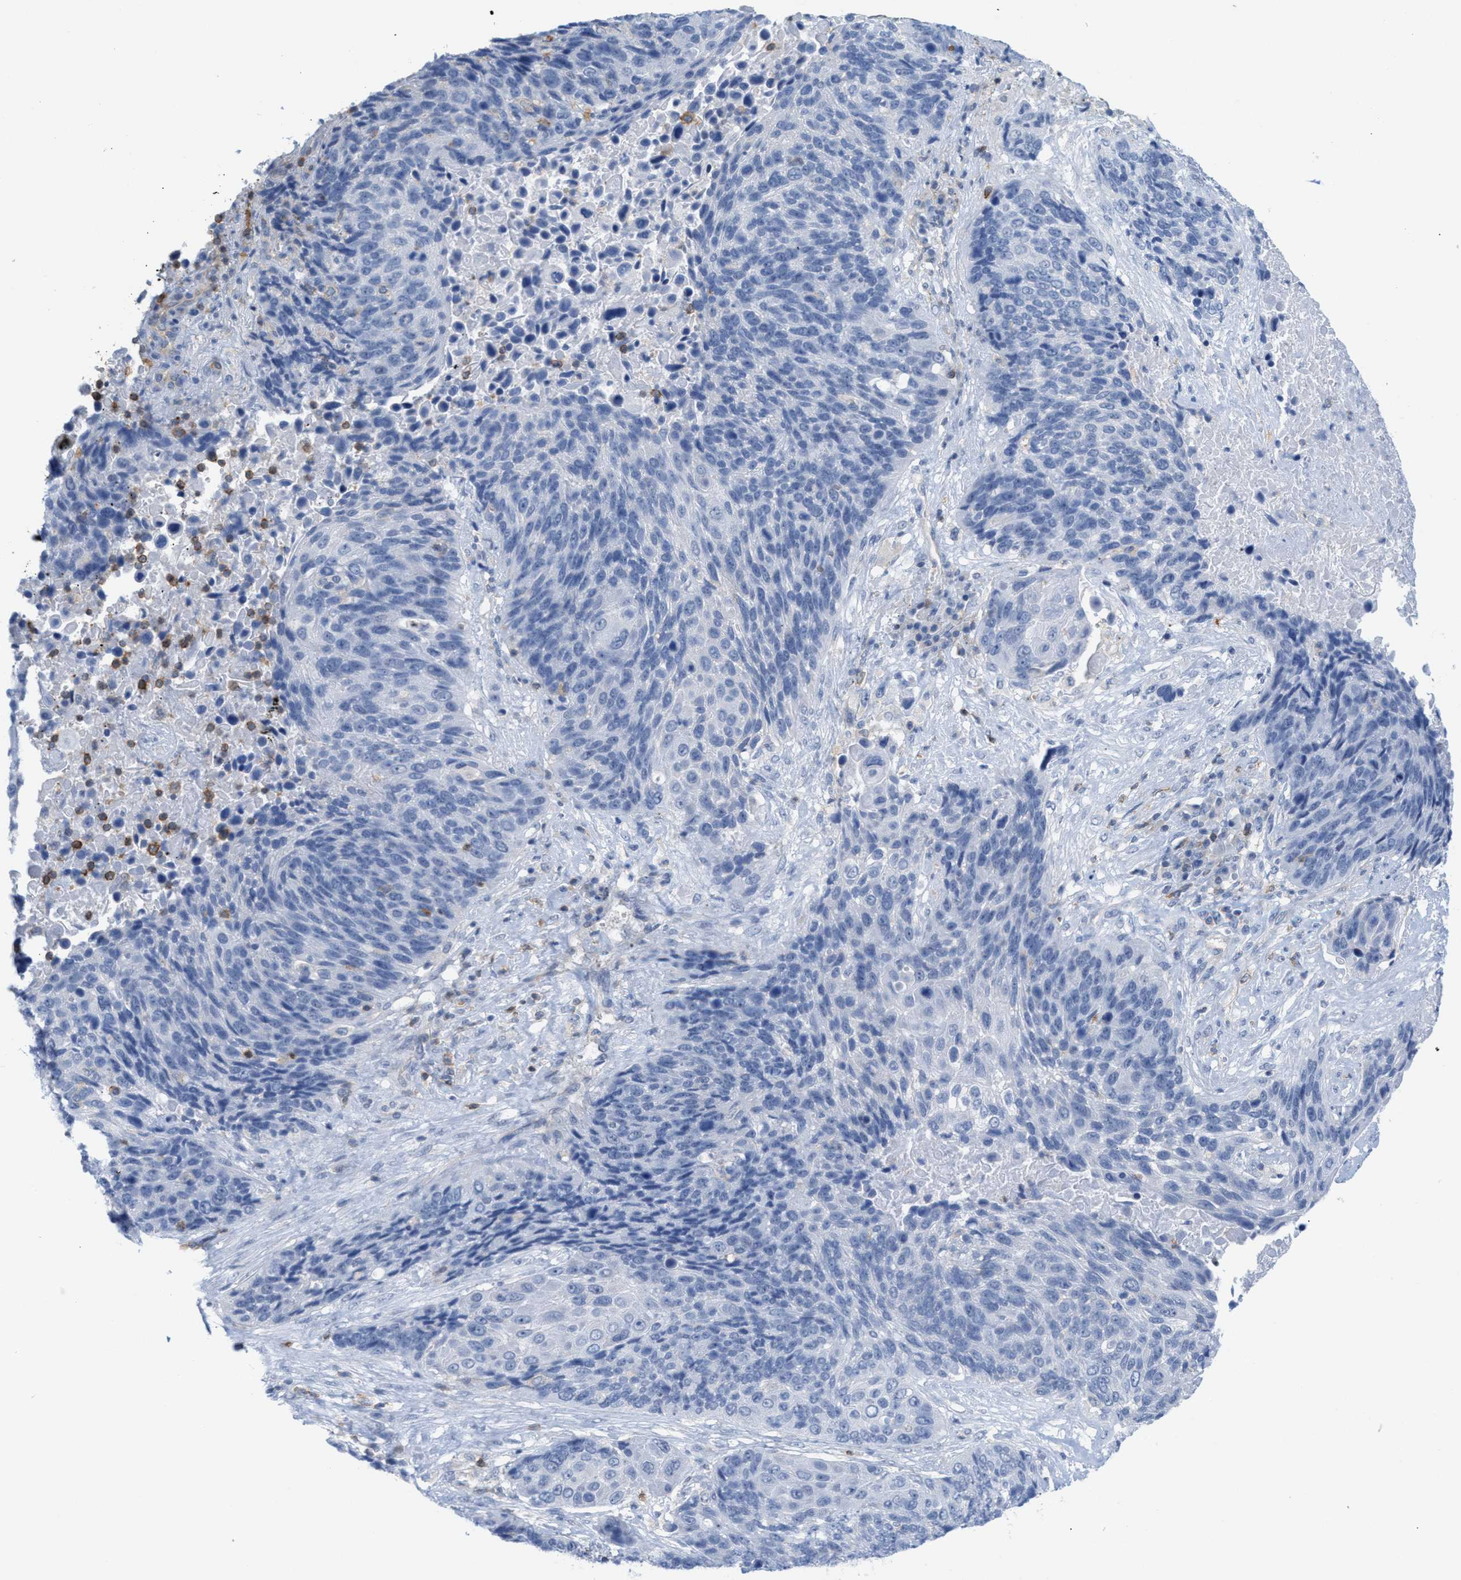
{"staining": {"intensity": "negative", "quantity": "none", "location": "none"}, "tissue": "lung cancer", "cell_type": "Tumor cells", "image_type": "cancer", "snomed": [{"axis": "morphology", "description": "Squamous cell carcinoma, NOS"}, {"axis": "topography", "description": "Lung"}], "caption": "Immunohistochemical staining of human lung cancer reveals no significant expression in tumor cells. (Stains: DAB immunohistochemistry with hematoxylin counter stain, Microscopy: brightfield microscopy at high magnification).", "gene": "IL16", "patient": {"sex": "male", "age": 66}}